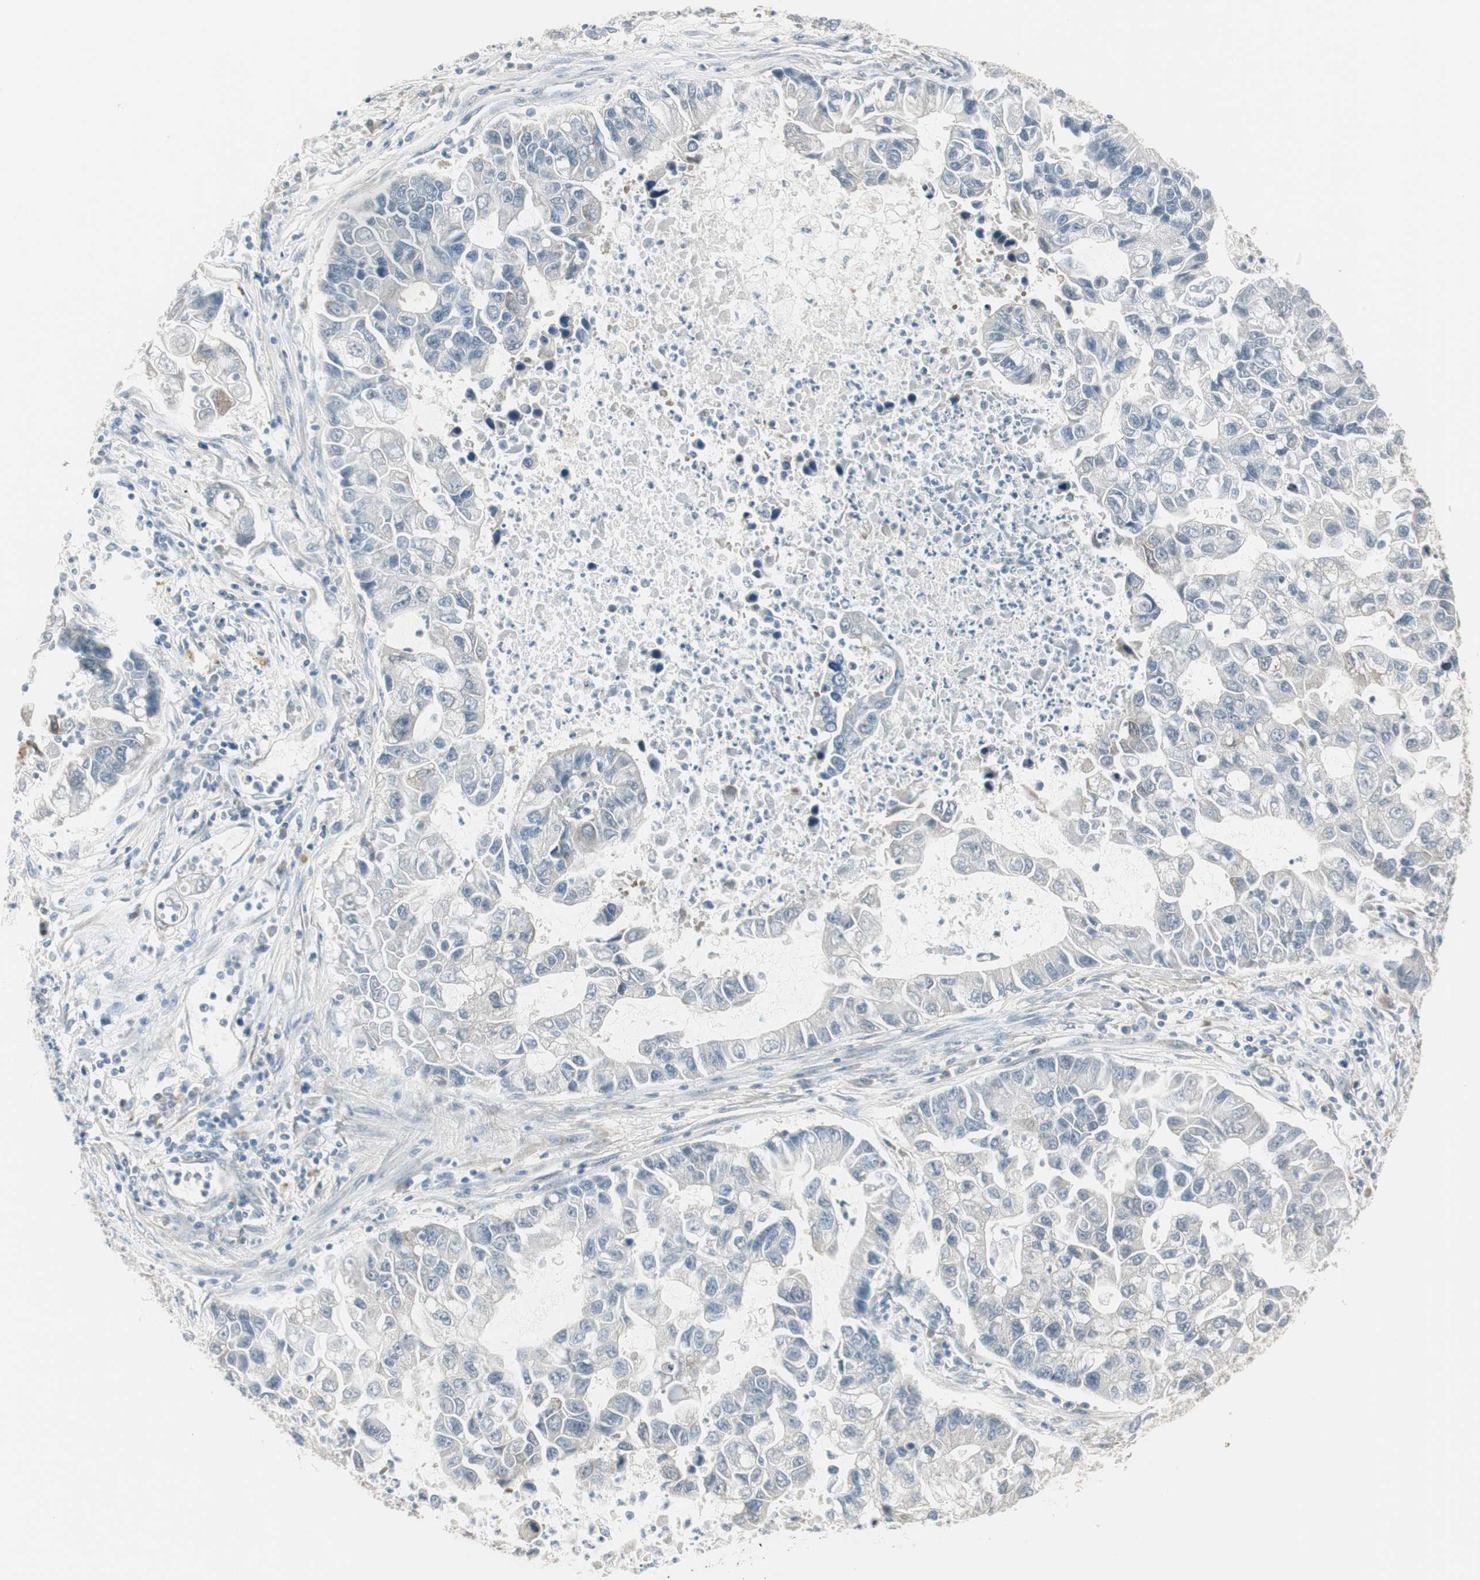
{"staining": {"intensity": "negative", "quantity": "none", "location": "none"}, "tissue": "lung cancer", "cell_type": "Tumor cells", "image_type": "cancer", "snomed": [{"axis": "morphology", "description": "Adenocarcinoma, NOS"}, {"axis": "topography", "description": "Lung"}], "caption": "This is an immunohistochemistry (IHC) histopathology image of lung cancer. There is no expression in tumor cells.", "gene": "PDZK1", "patient": {"sex": "female", "age": 51}}